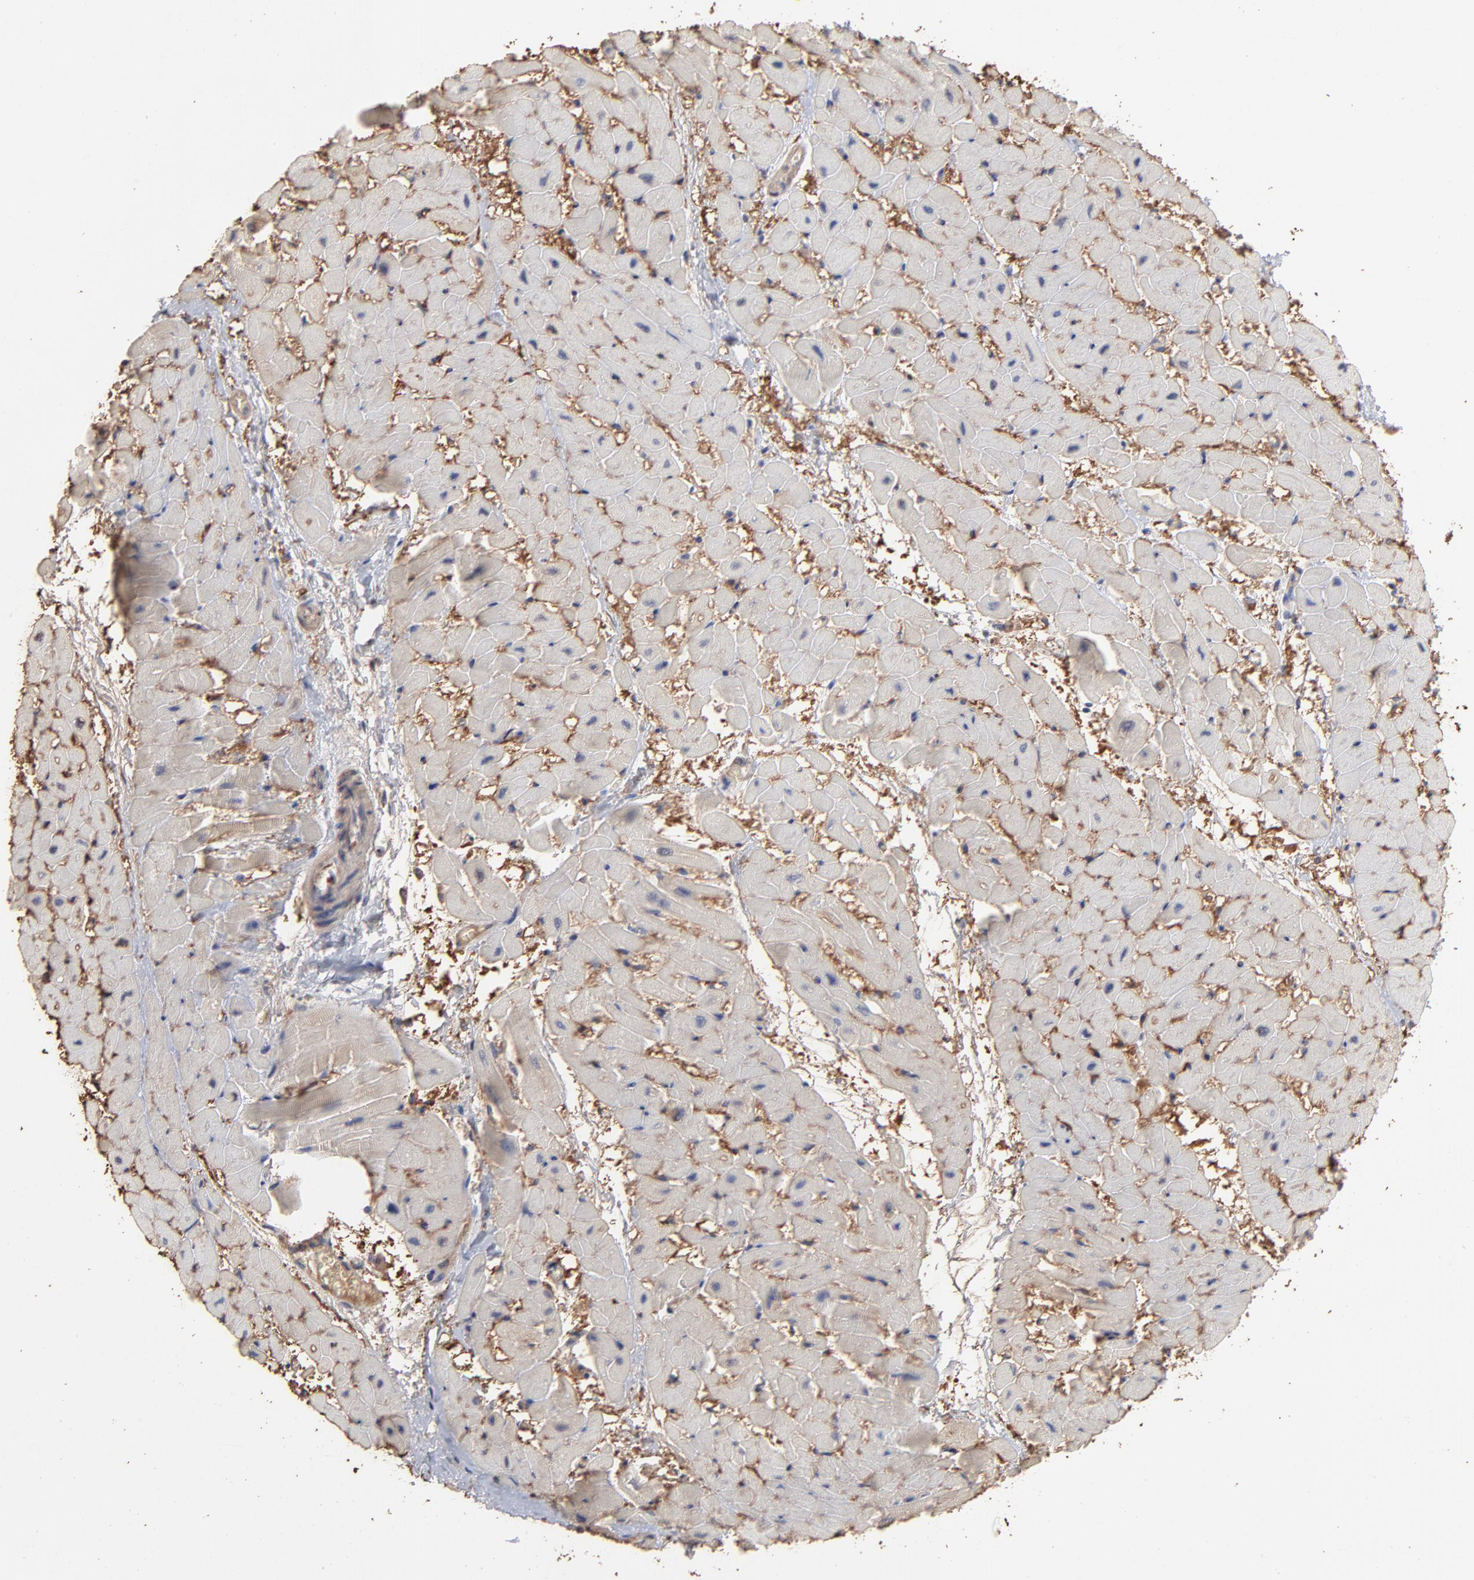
{"staining": {"intensity": "weak", "quantity": "25%-75%", "location": "cytoplasmic/membranous"}, "tissue": "heart muscle", "cell_type": "Cardiomyocytes", "image_type": "normal", "snomed": [{"axis": "morphology", "description": "Normal tissue, NOS"}, {"axis": "topography", "description": "Heart"}], "caption": "This is a photomicrograph of IHC staining of unremarkable heart muscle, which shows weak staining in the cytoplasmic/membranous of cardiomyocytes.", "gene": "TANGO2", "patient": {"sex": "male", "age": 45}}